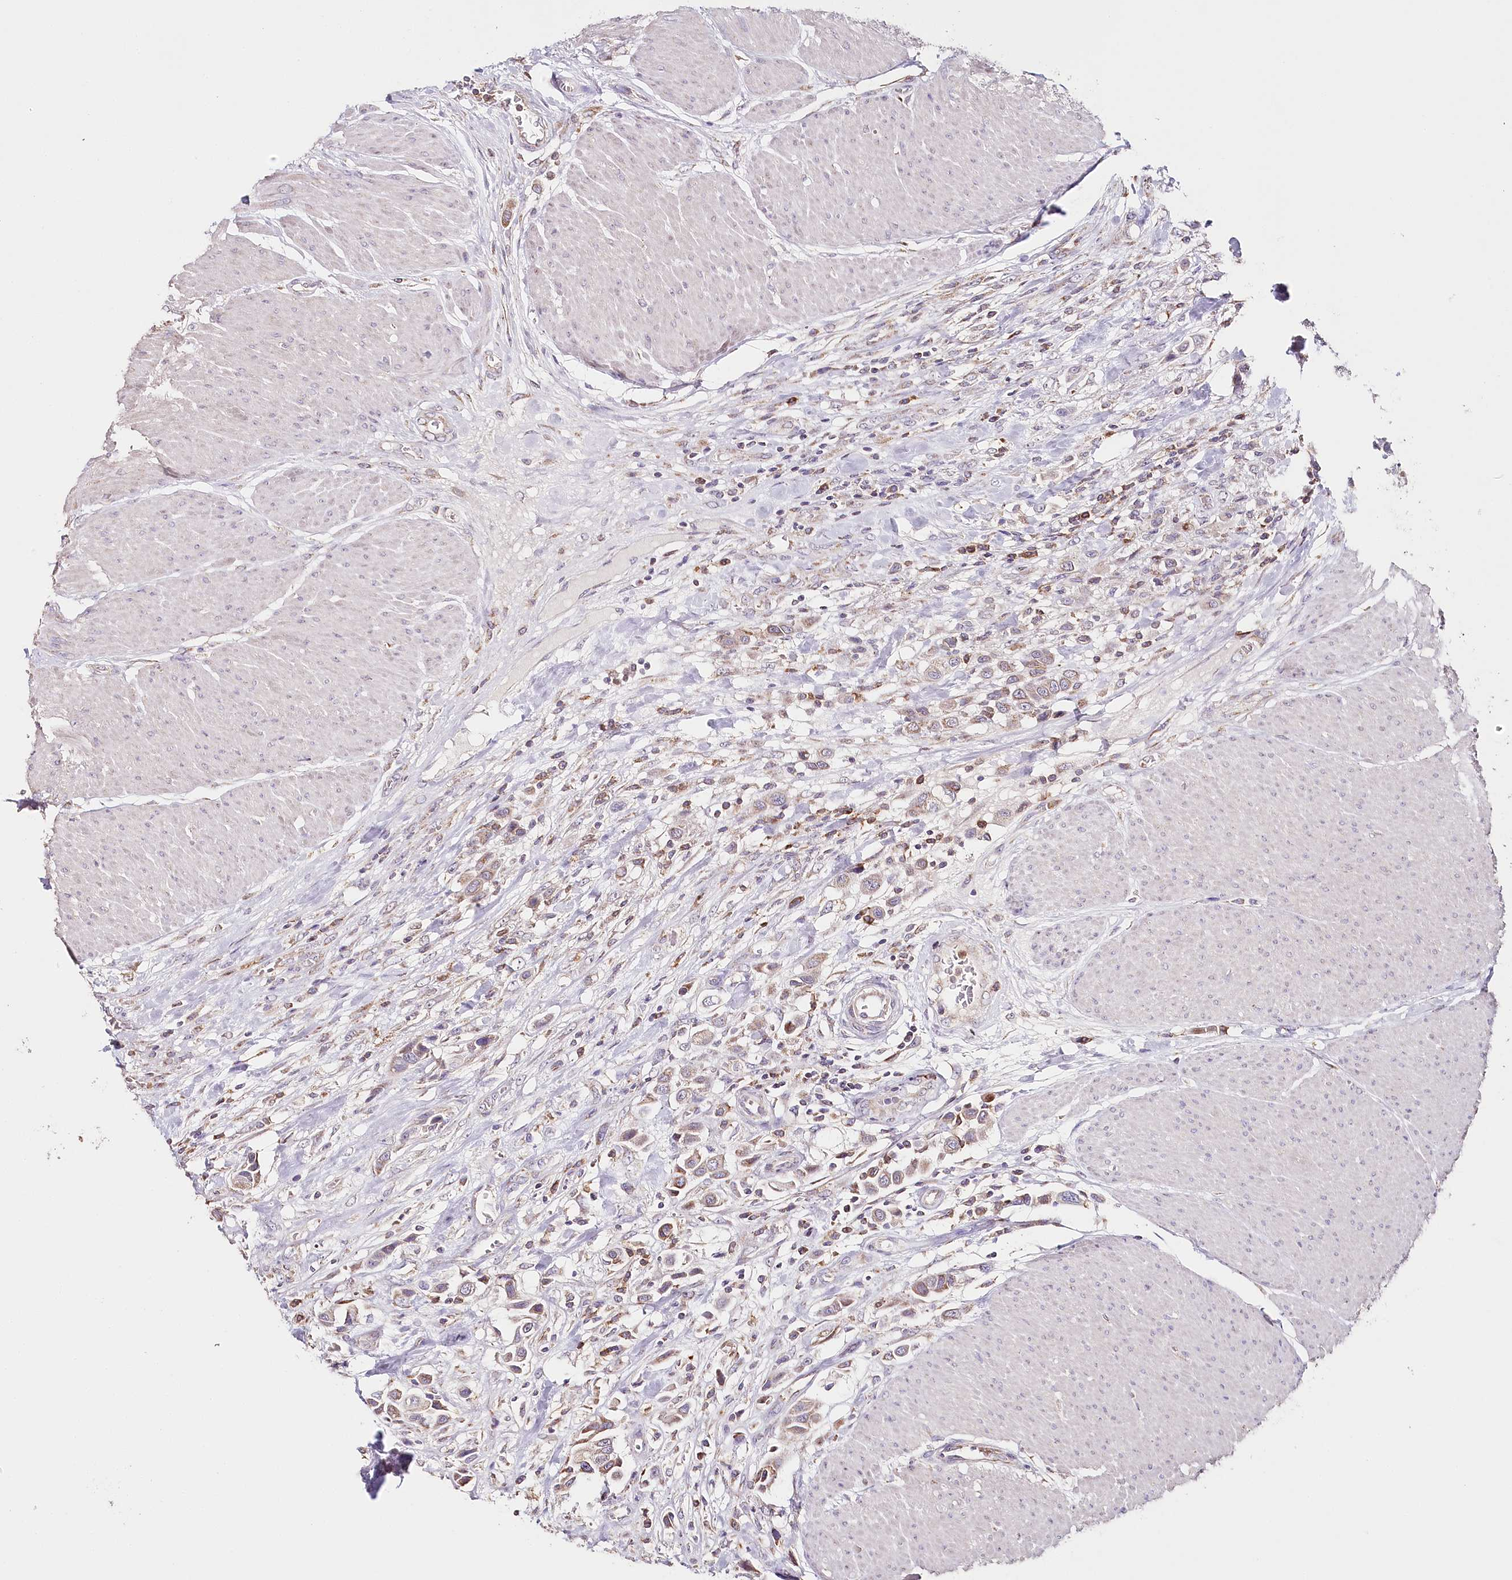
{"staining": {"intensity": "weak", "quantity": "25%-75%", "location": "cytoplasmic/membranous"}, "tissue": "urothelial cancer", "cell_type": "Tumor cells", "image_type": "cancer", "snomed": [{"axis": "morphology", "description": "Urothelial carcinoma, High grade"}, {"axis": "topography", "description": "Urinary bladder"}], "caption": "Urothelial cancer was stained to show a protein in brown. There is low levels of weak cytoplasmic/membranous positivity in about 25%-75% of tumor cells.", "gene": "MMP25", "patient": {"sex": "male", "age": 50}}